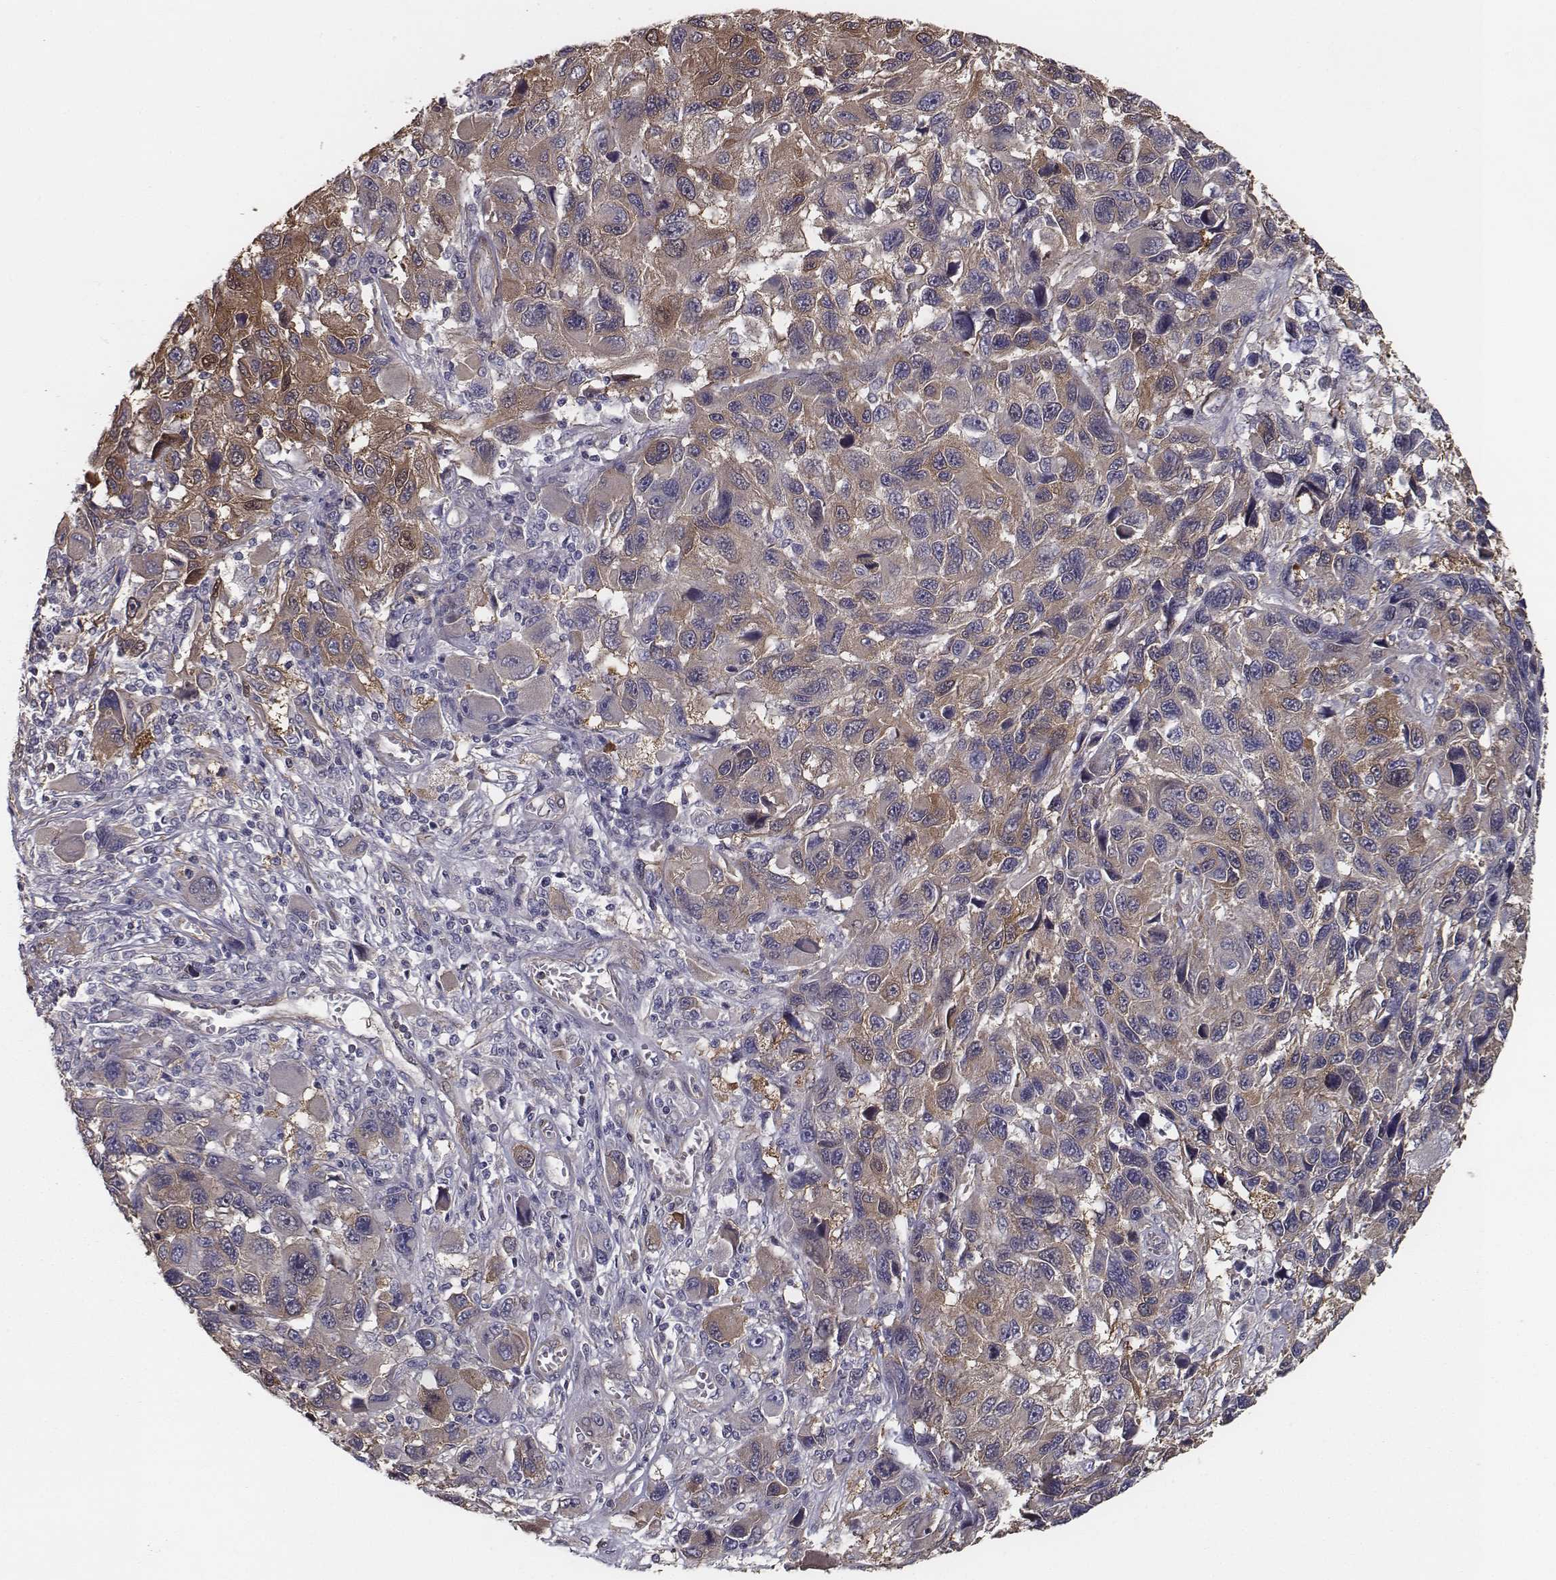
{"staining": {"intensity": "moderate", "quantity": ">75%", "location": "cytoplasmic/membranous"}, "tissue": "melanoma", "cell_type": "Tumor cells", "image_type": "cancer", "snomed": [{"axis": "morphology", "description": "Malignant melanoma, NOS"}, {"axis": "topography", "description": "Skin"}], "caption": "The image displays staining of malignant melanoma, revealing moderate cytoplasmic/membranous protein expression (brown color) within tumor cells.", "gene": "ISYNA1", "patient": {"sex": "male", "age": 53}}